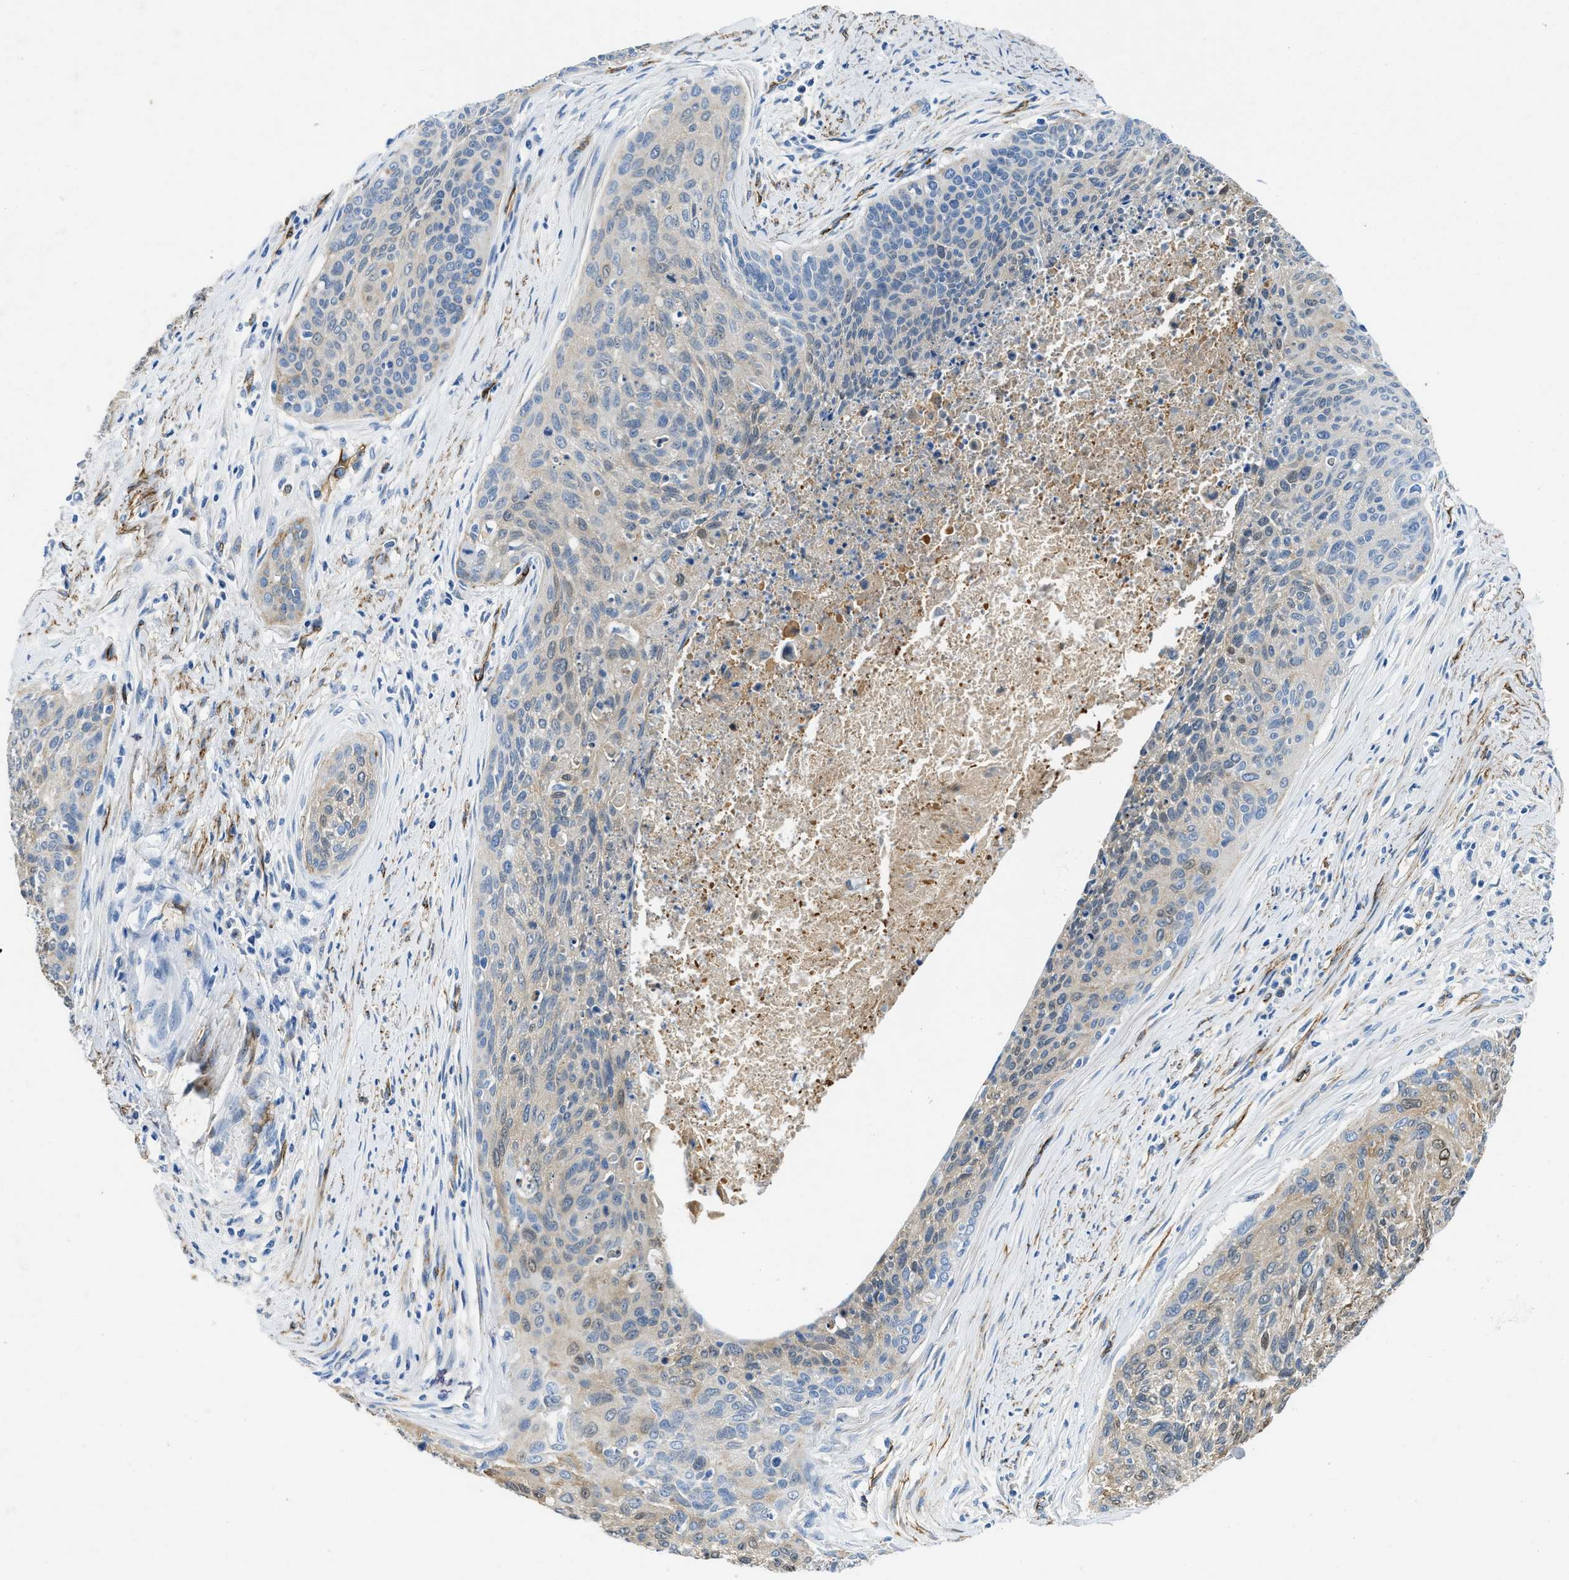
{"staining": {"intensity": "weak", "quantity": "<25%", "location": "cytoplasmic/membranous,nuclear"}, "tissue": "cervical cancer", "cell_type": "Tumor cells", "image_type": "cancer", "snomed": [{"axis": "morphology", "description": "Squamous cell carcinoma, NOS"}, {"axis": "topography", "description": "Cervix"}], "caption": "Cervical squamous cell carcinoma stained for a protein using immunohistochemistry (IHC) displays no positivity tumor cells.", "gene": "SPEG", "patient": {"sex": "female", "age": 55}}